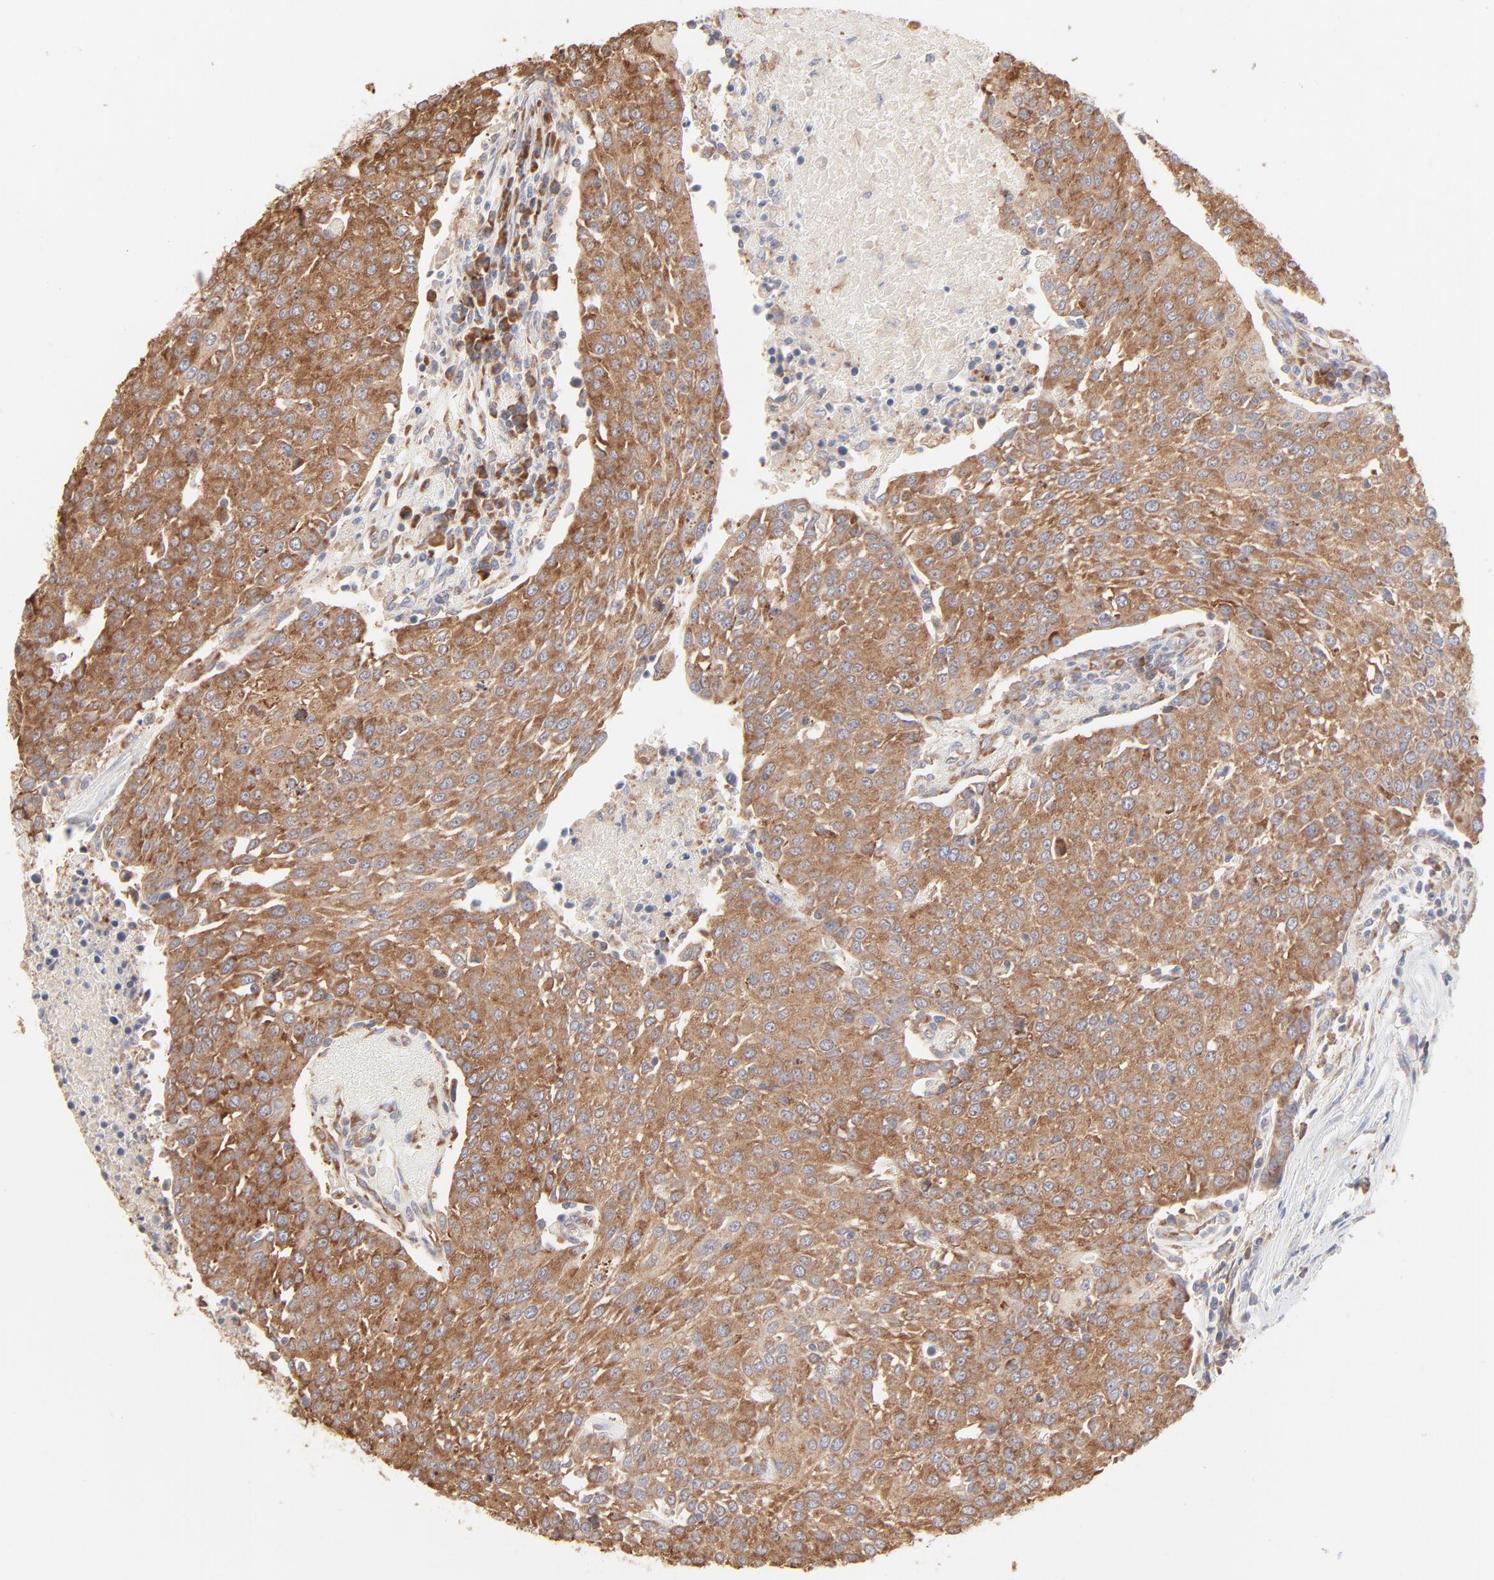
{"staining": {"intensity": "moderate", "quantity": ">75%", "location": "cytoplasmic/membranous"}, "tissue": "urothelial cancer", "cell_type": "Tumor cells", "image_type": "cancer", "snomed": [{"axis": "morphology", "description": "Urothelial carcinoma, High grade"}, {"axis": "topography", "description": "Urinary bladder"}], "caption": "Approximately >75% of tumor cells in human urothelial carcinoma (high-grade) display moderate cytoplasmic/membranous protein positivity as visualized by brown immunohistochemical staining.", "gene": "RPS20", "patient": {"sex": "female", "age": 85}}